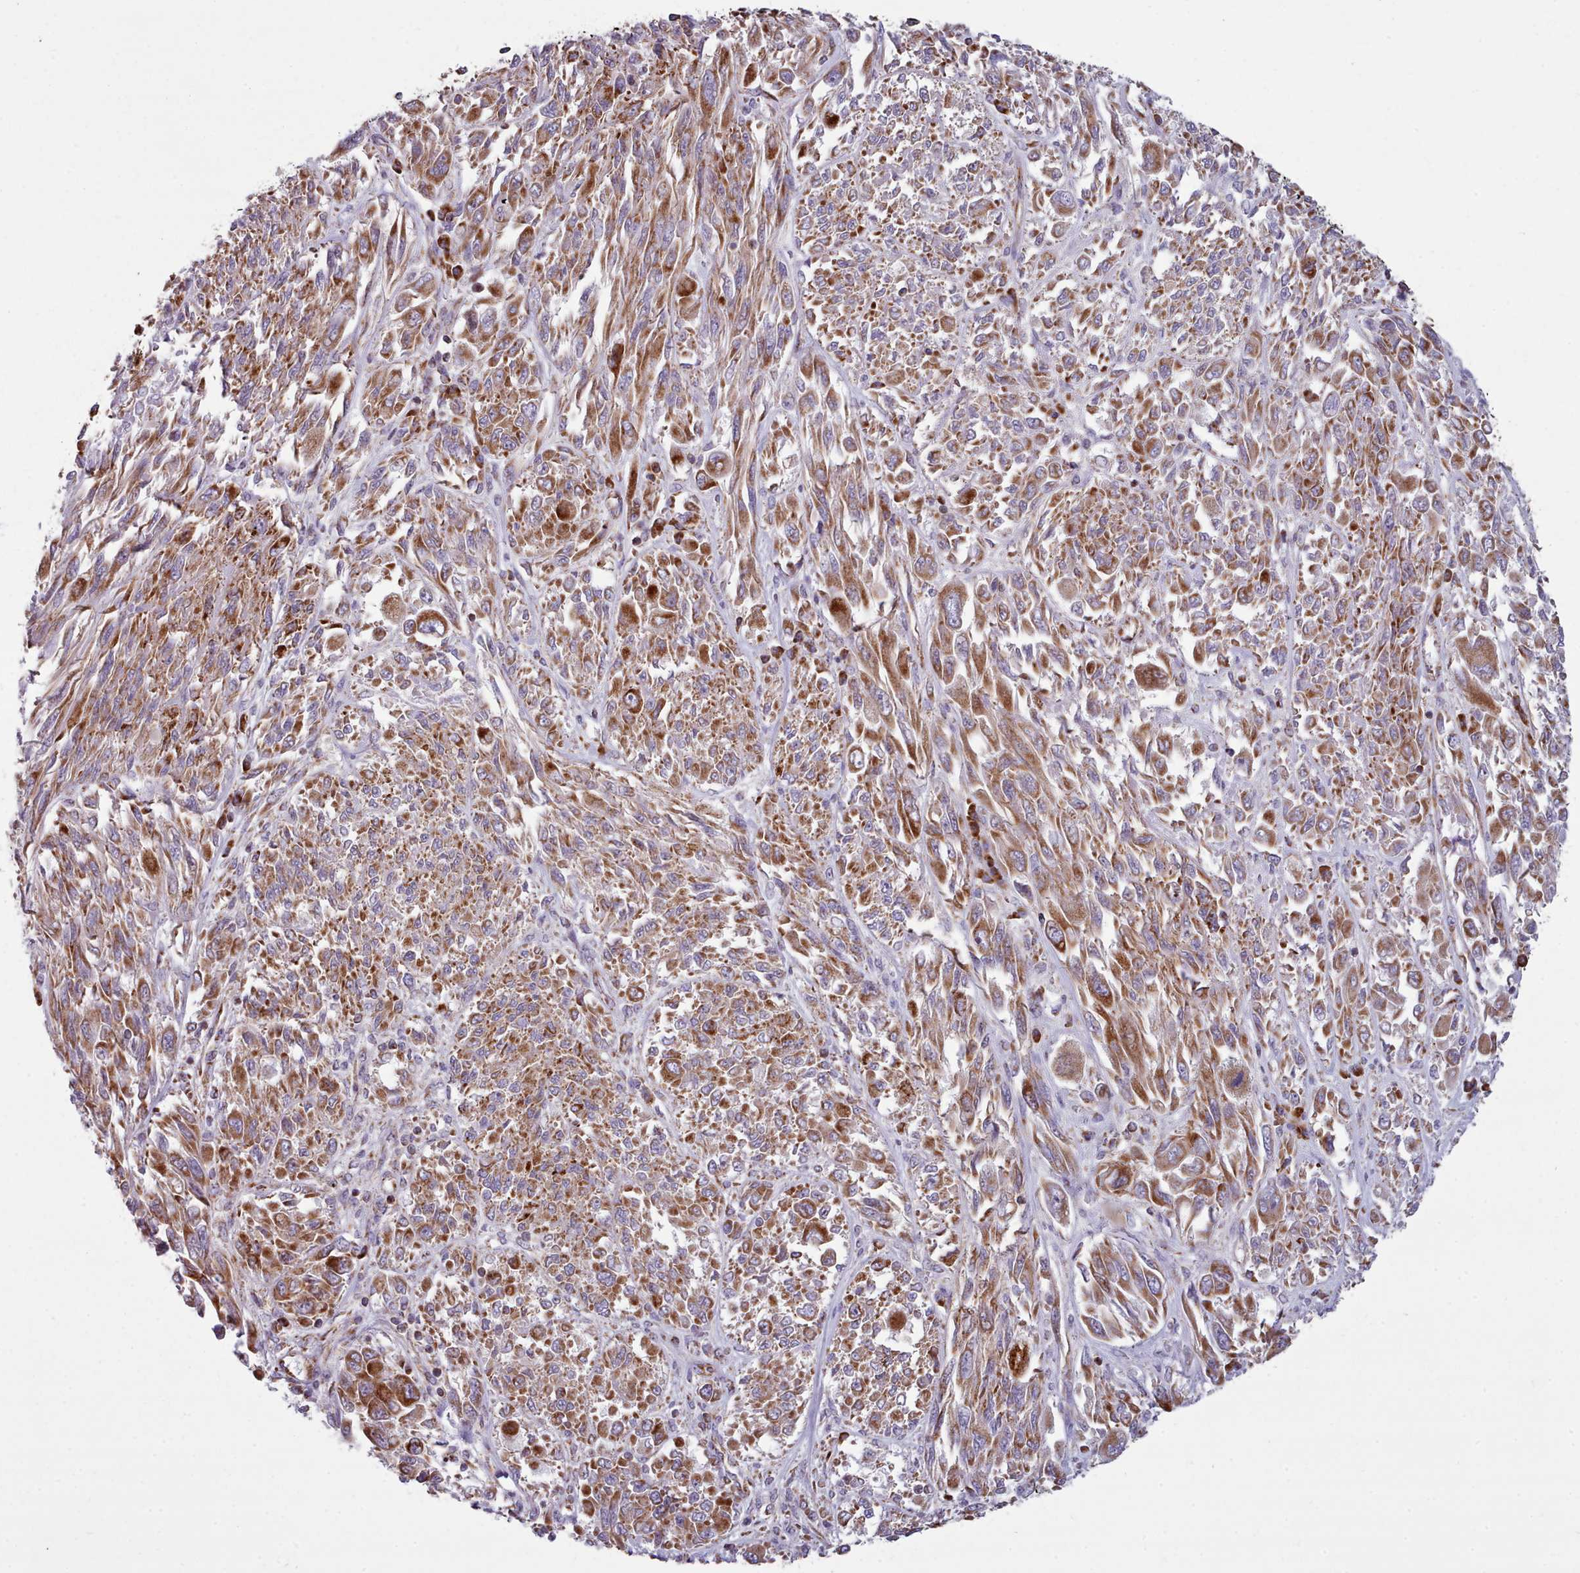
{"staining": {"intensity": "strong", "quantity": ">75%", "location": "cytoplasmic/membranous"}, "tissue": "melanoma", "cell_type": "Tumor cells", "image_type": "cancer", "snomed": [{"axis": "morphology", "description": "Malignant melanoma, NOS"}, {"axis": "topography", "description": "Skin"}], "caption": "The immunohistochemical stain labels strong cytoplasmic/membranous expression in tumor cells of malignant melanoma tissue.", "gene": "SRP54", "patient": {"sex": "female", "age": 91}}